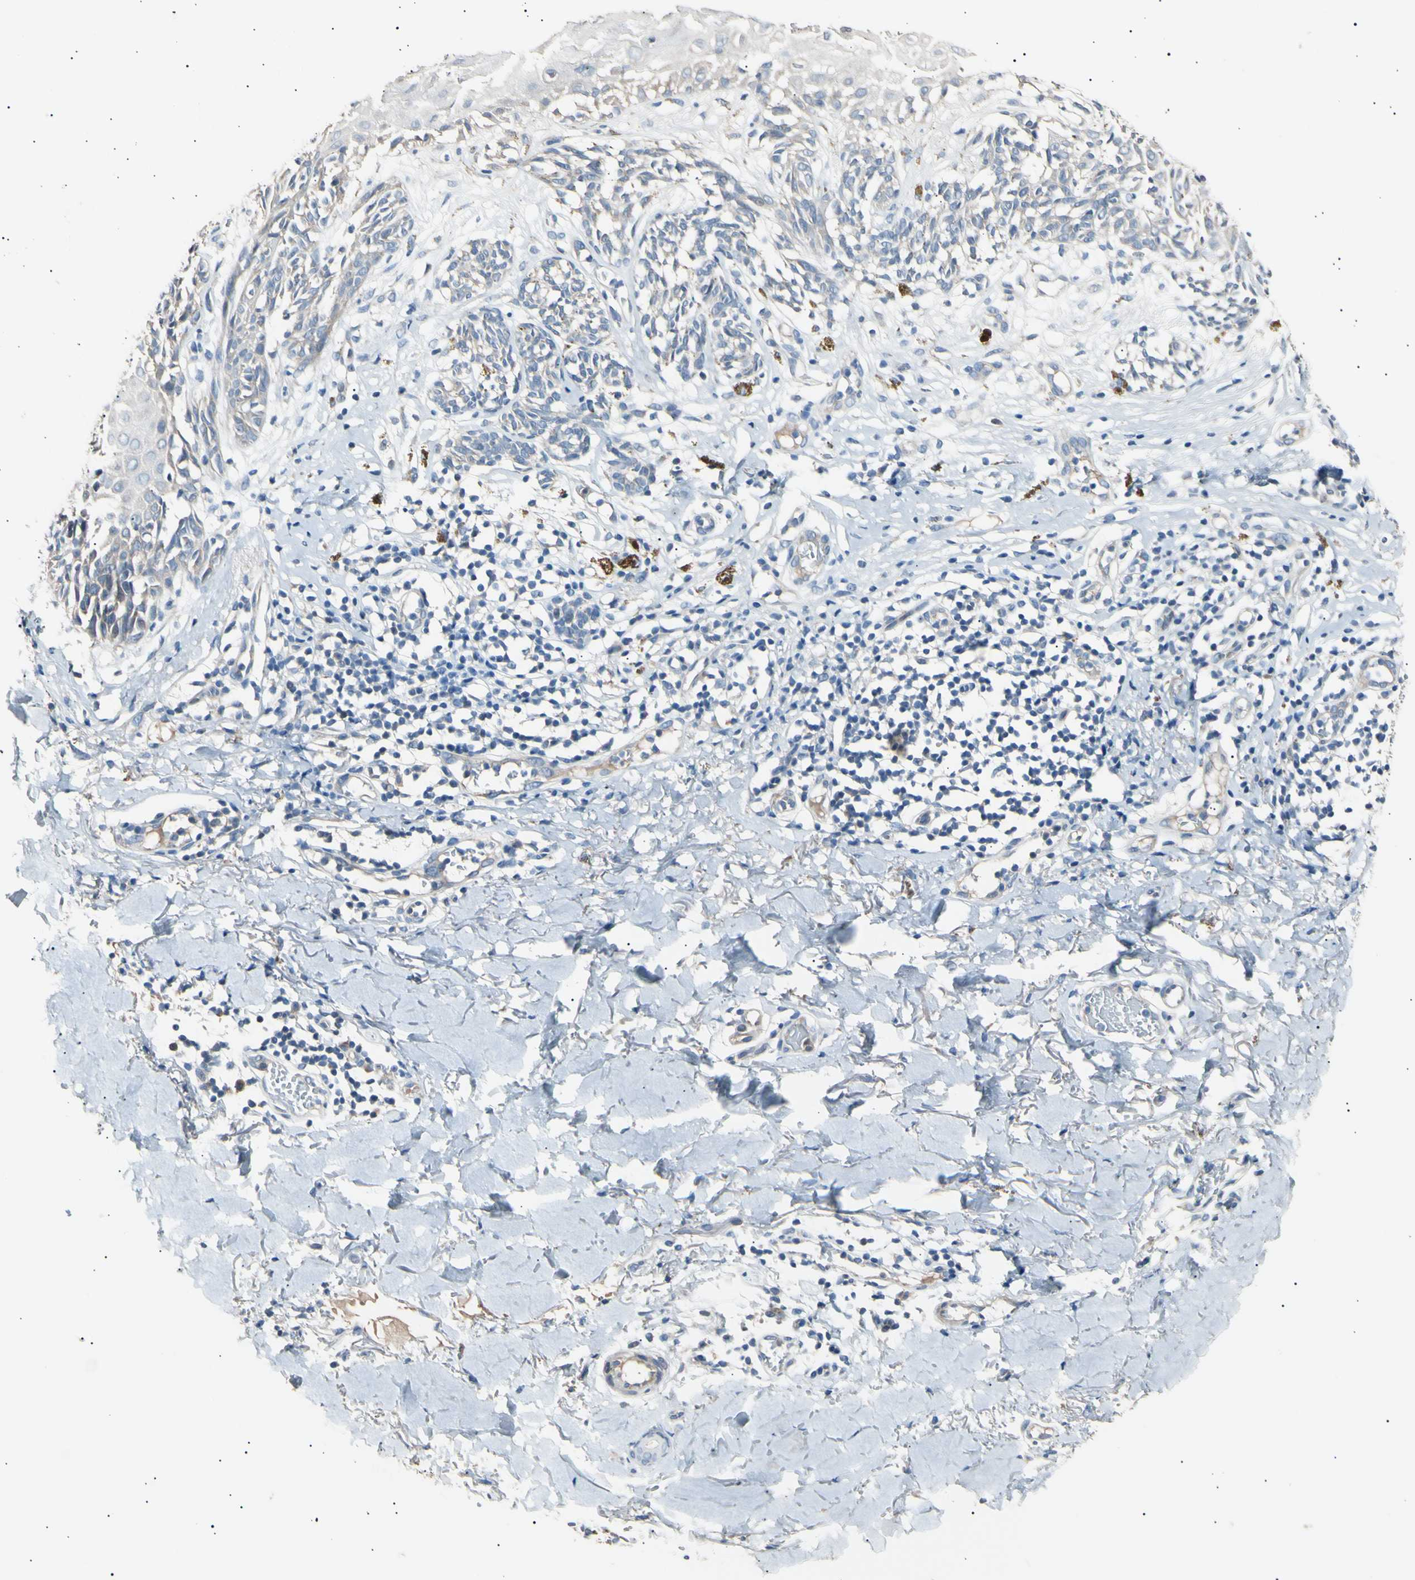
{"staining": {"intensity": "negative", "quantity": "none", "location": "none"}, "tissue": "melanoma", "cell_type": "Tumor cells", "image_type": "cancer", "snomed": [{"axis": "morphology", "description": "Malignant melanoma, NOS"}, {"axis": "topography", "description": "Skin"}], "caption": "Malignant melanoma stained for a protein using IHC exhibits no expression tumor cells.", "gene": "LDLR", "patient": {"sex": "male", "age": 64}}